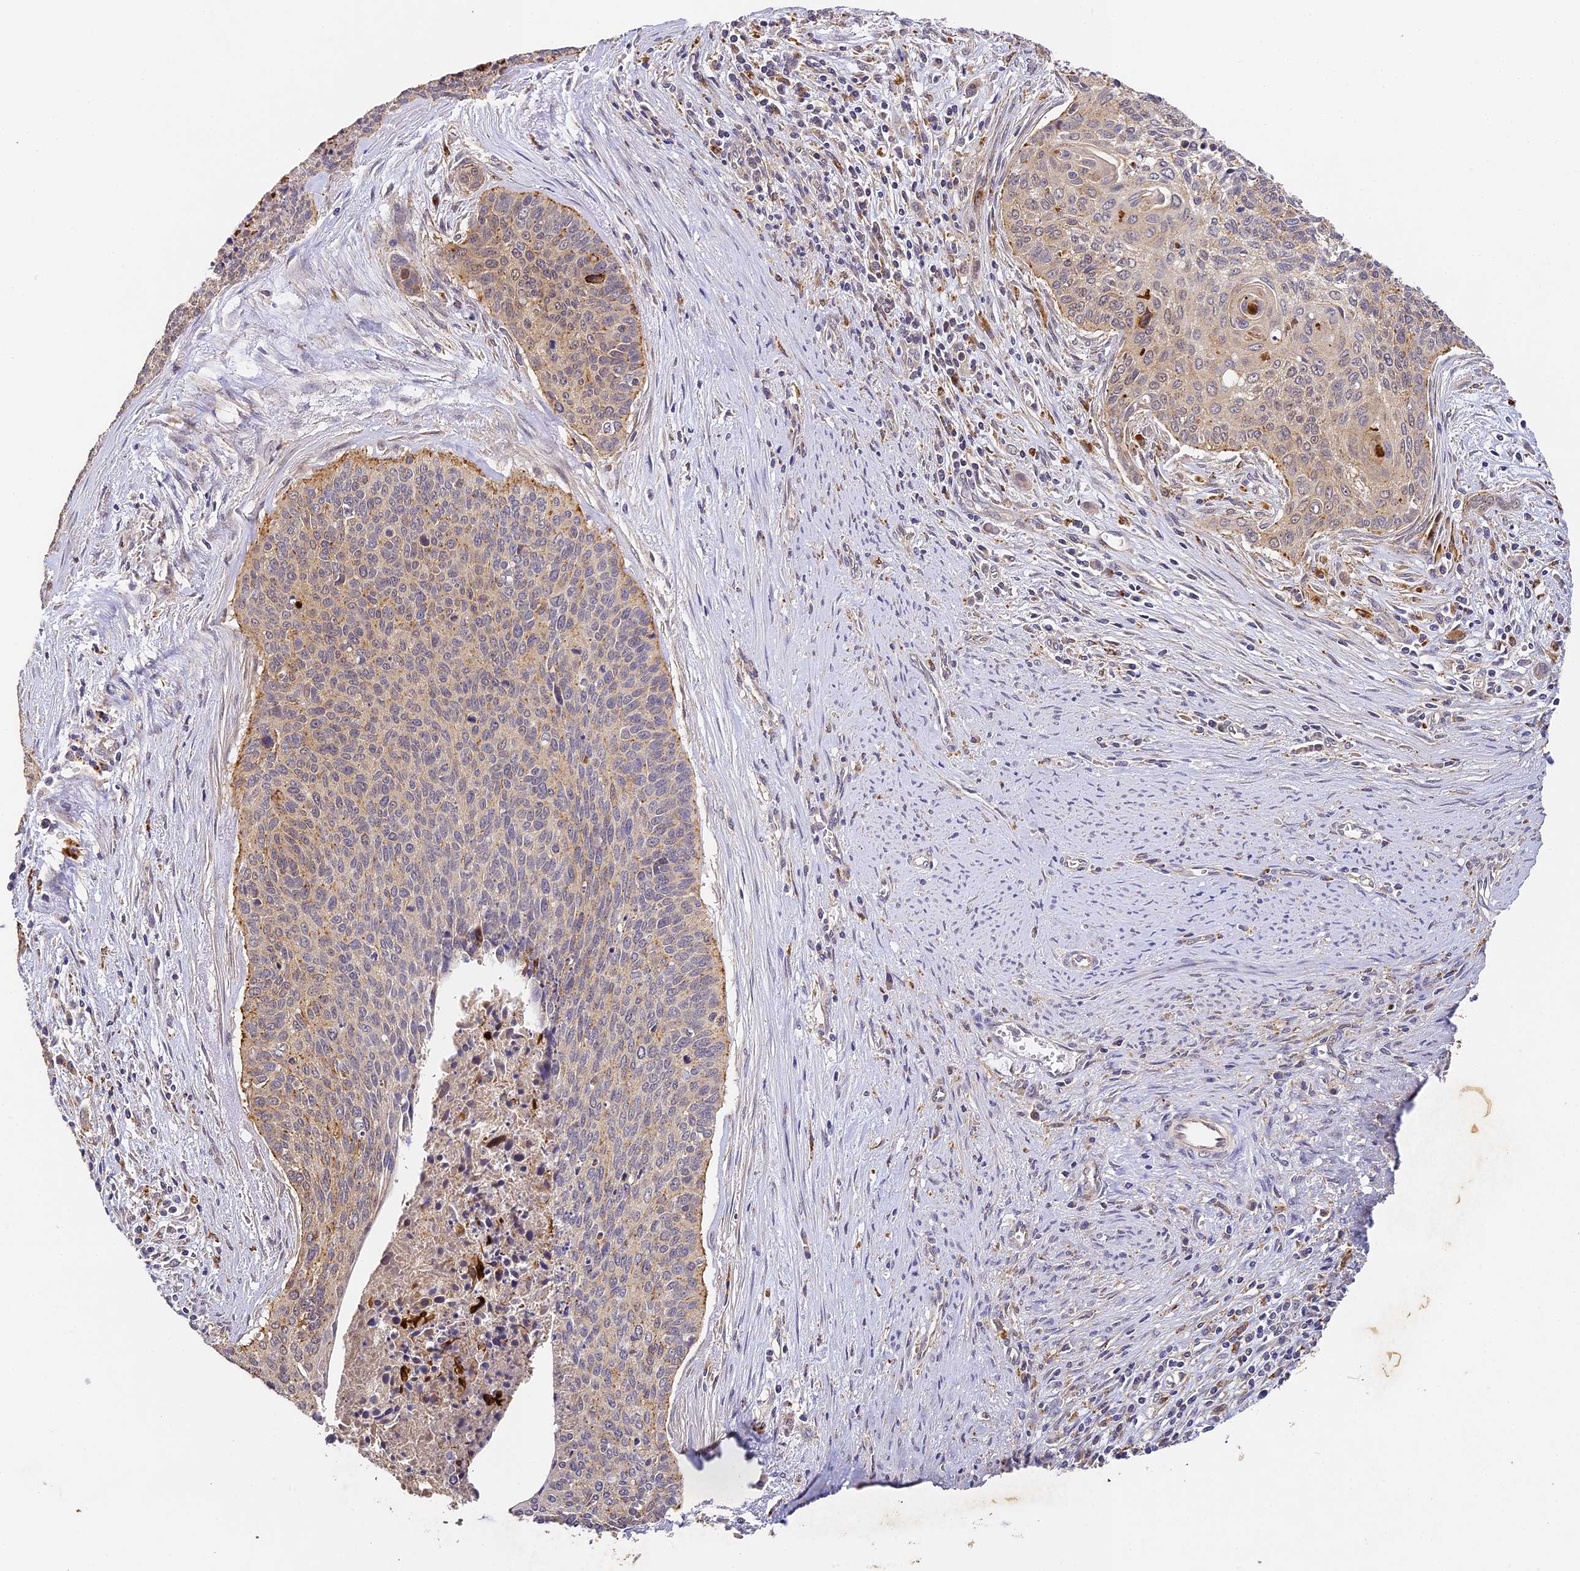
{"staining": {"intensity": "moderate", "quantity": ">75%", "location": "cytoplasmic/membranous"}, "tissue": "cervical cancer", "cell_type": "Tumor cells", "image_type": "cancer", "snomed": [{"axis": "morphology", "description": "Squamous cell carcinoma, NOS"}, {"axis": "topography", "description": "Cervix"}], "caption": "Immunohistochemistry (IHC) of human cervical squamous cell carcinoma shows medium levels of moderate cytoplasmic/membranous positivity in about >75% of tumor cells.", "gene": "YAE1", "patient": {"sex": "female", "age": 55}}